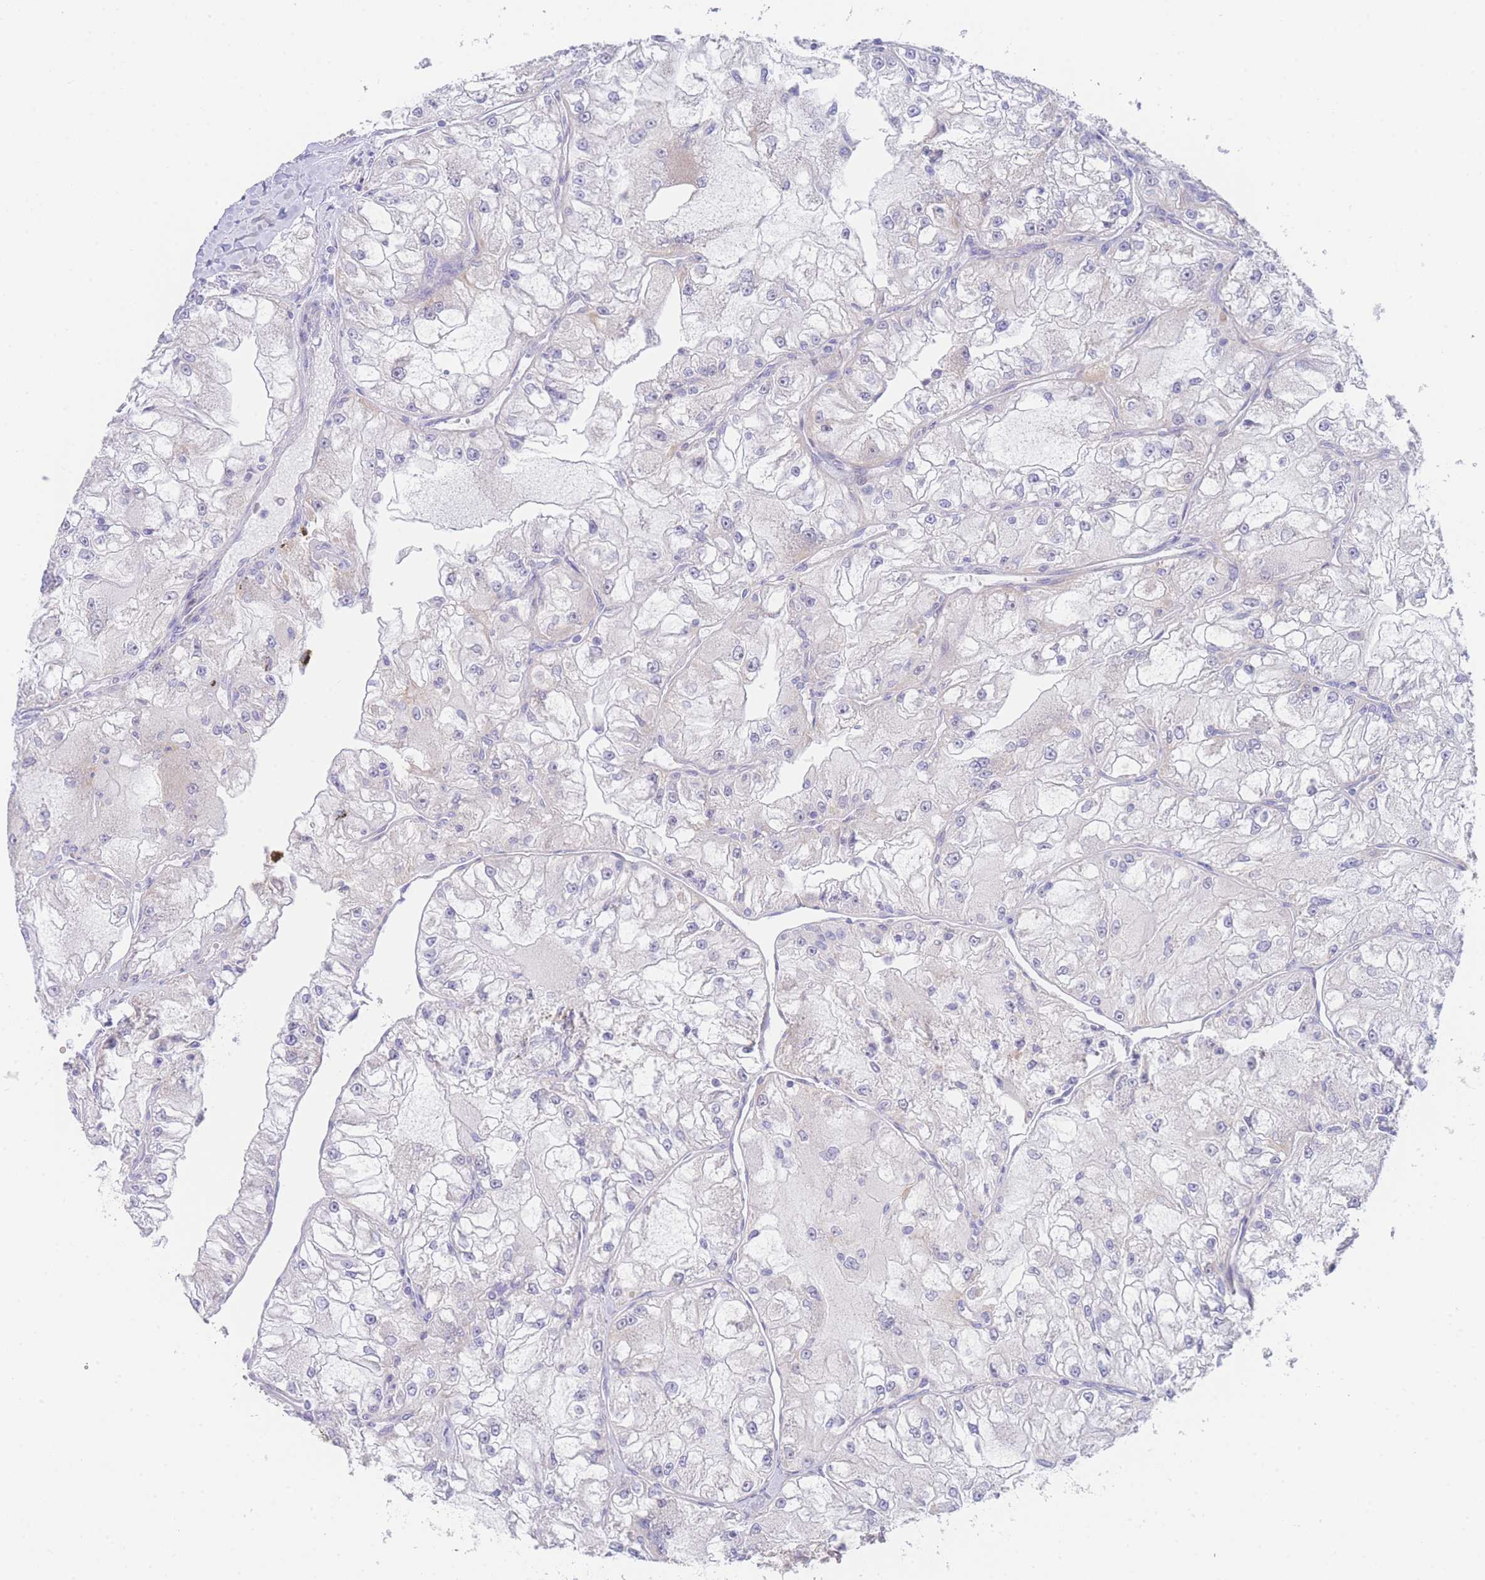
{"staining": {"intensity": "negative", "quantity": "none", "location": "none"}, "tissue": "renal cancer", "cell_type": "Tumor cells", "image_type": "cancer", "snomed": [{"axis": "morphology", "description": "Adenocarcinoma, NOS"}, {"axis": "topography", "description": "Kidney"}], "caption": "The image reveals no significant staining in tumor cells of renal cancer.", "gene": "GPAM", "patient": {"sex": "female", "age": 72}}